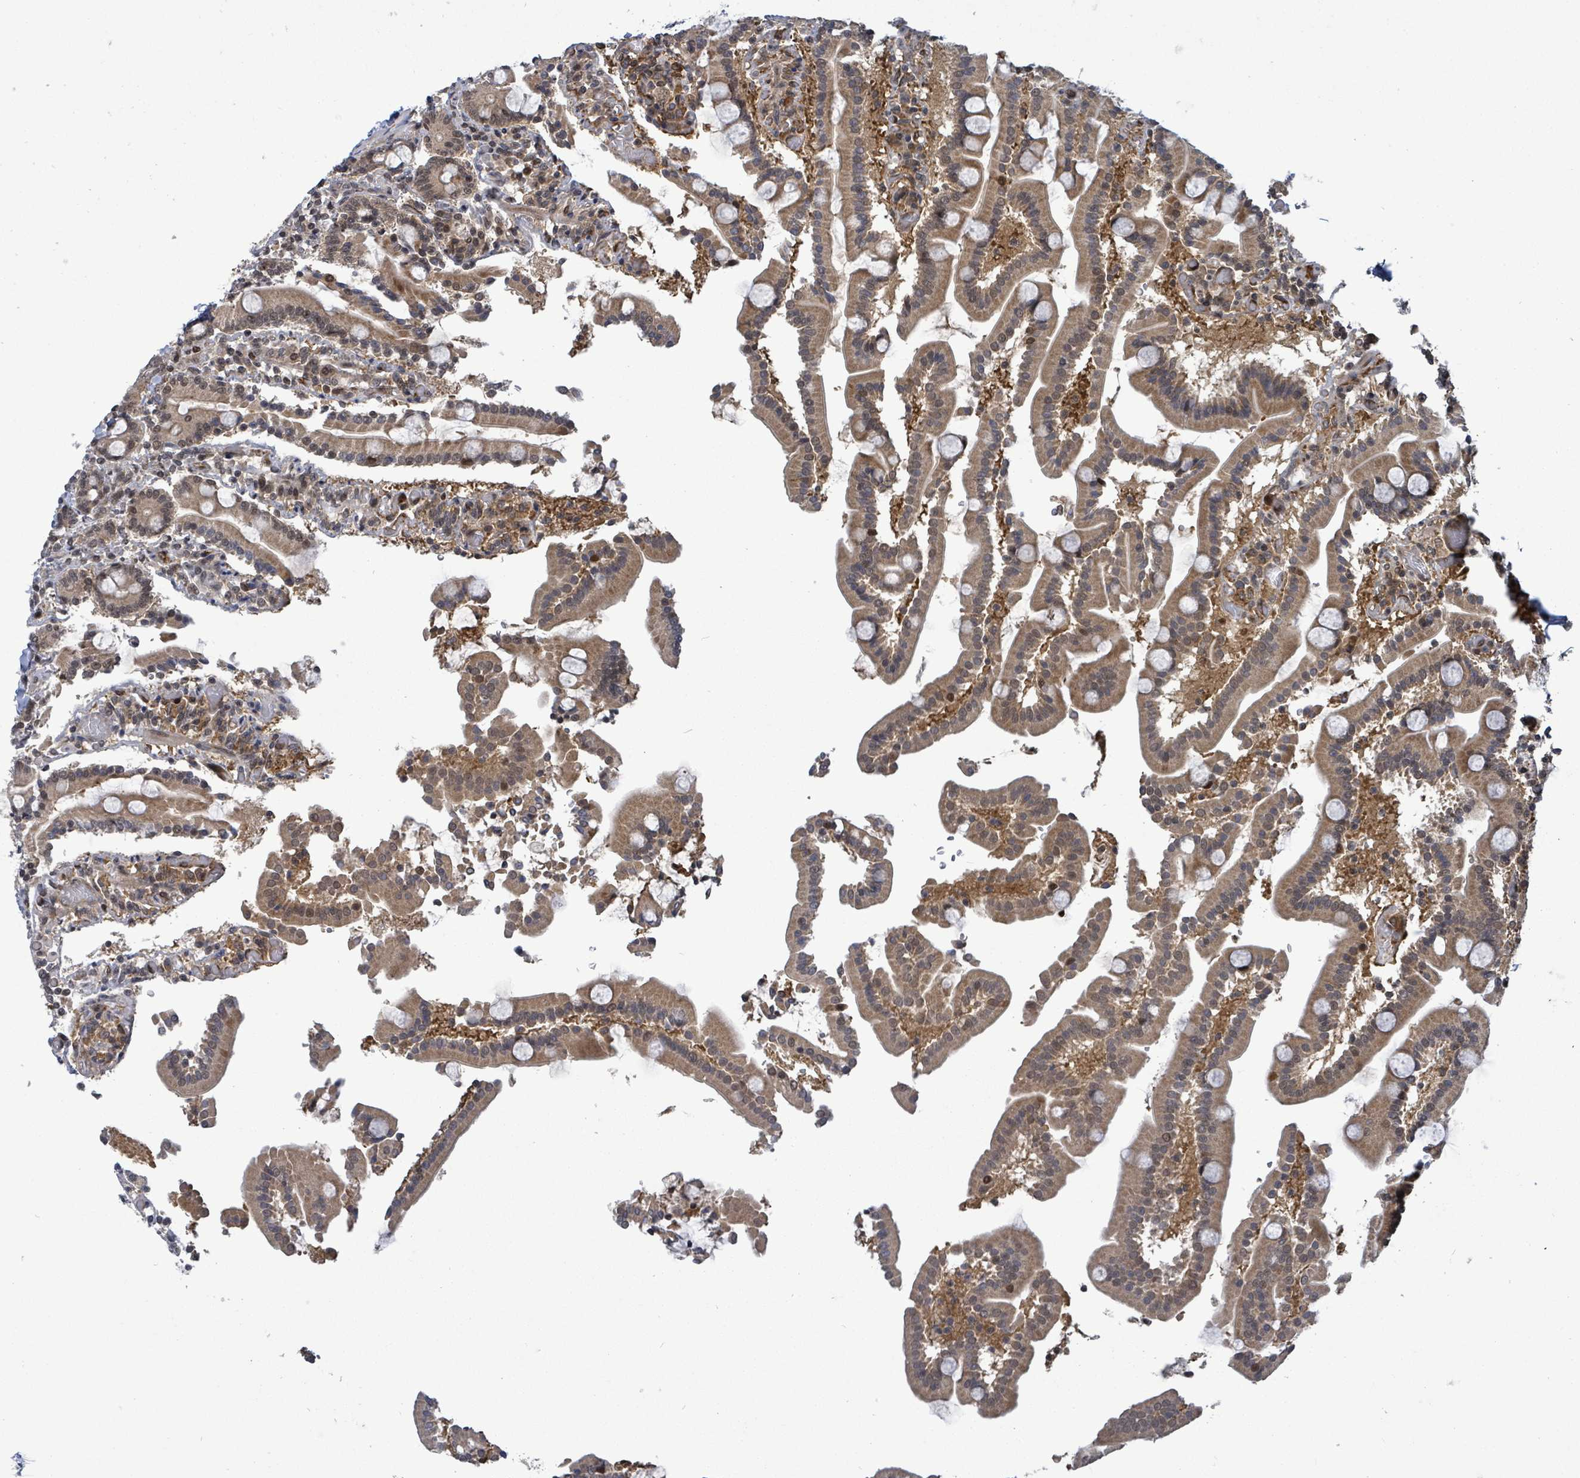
{"staining": {"intensity": "moderate", "quantity": ">75%", "location": "cytoplasmic/membranous"}, "tissue": "duodenum", "cell_type": "Glandular cells", "image_type": "normal", "snomed": [{"axis": "morphology", "description": "Normal tissue, NOS"}, {"axis": "topography", "description": "Duodenum"}], "caption": "Protein expression analysis of unremarkable duodenum exhibits moderate cytoplasmic/membranous positivity in approximately >75% of glandular cells. The protein of interest is shown in brown color, while the nuclei are stained blue.", "gene": "FBXO6", "patient": {"sex": "male", "age": 55}}